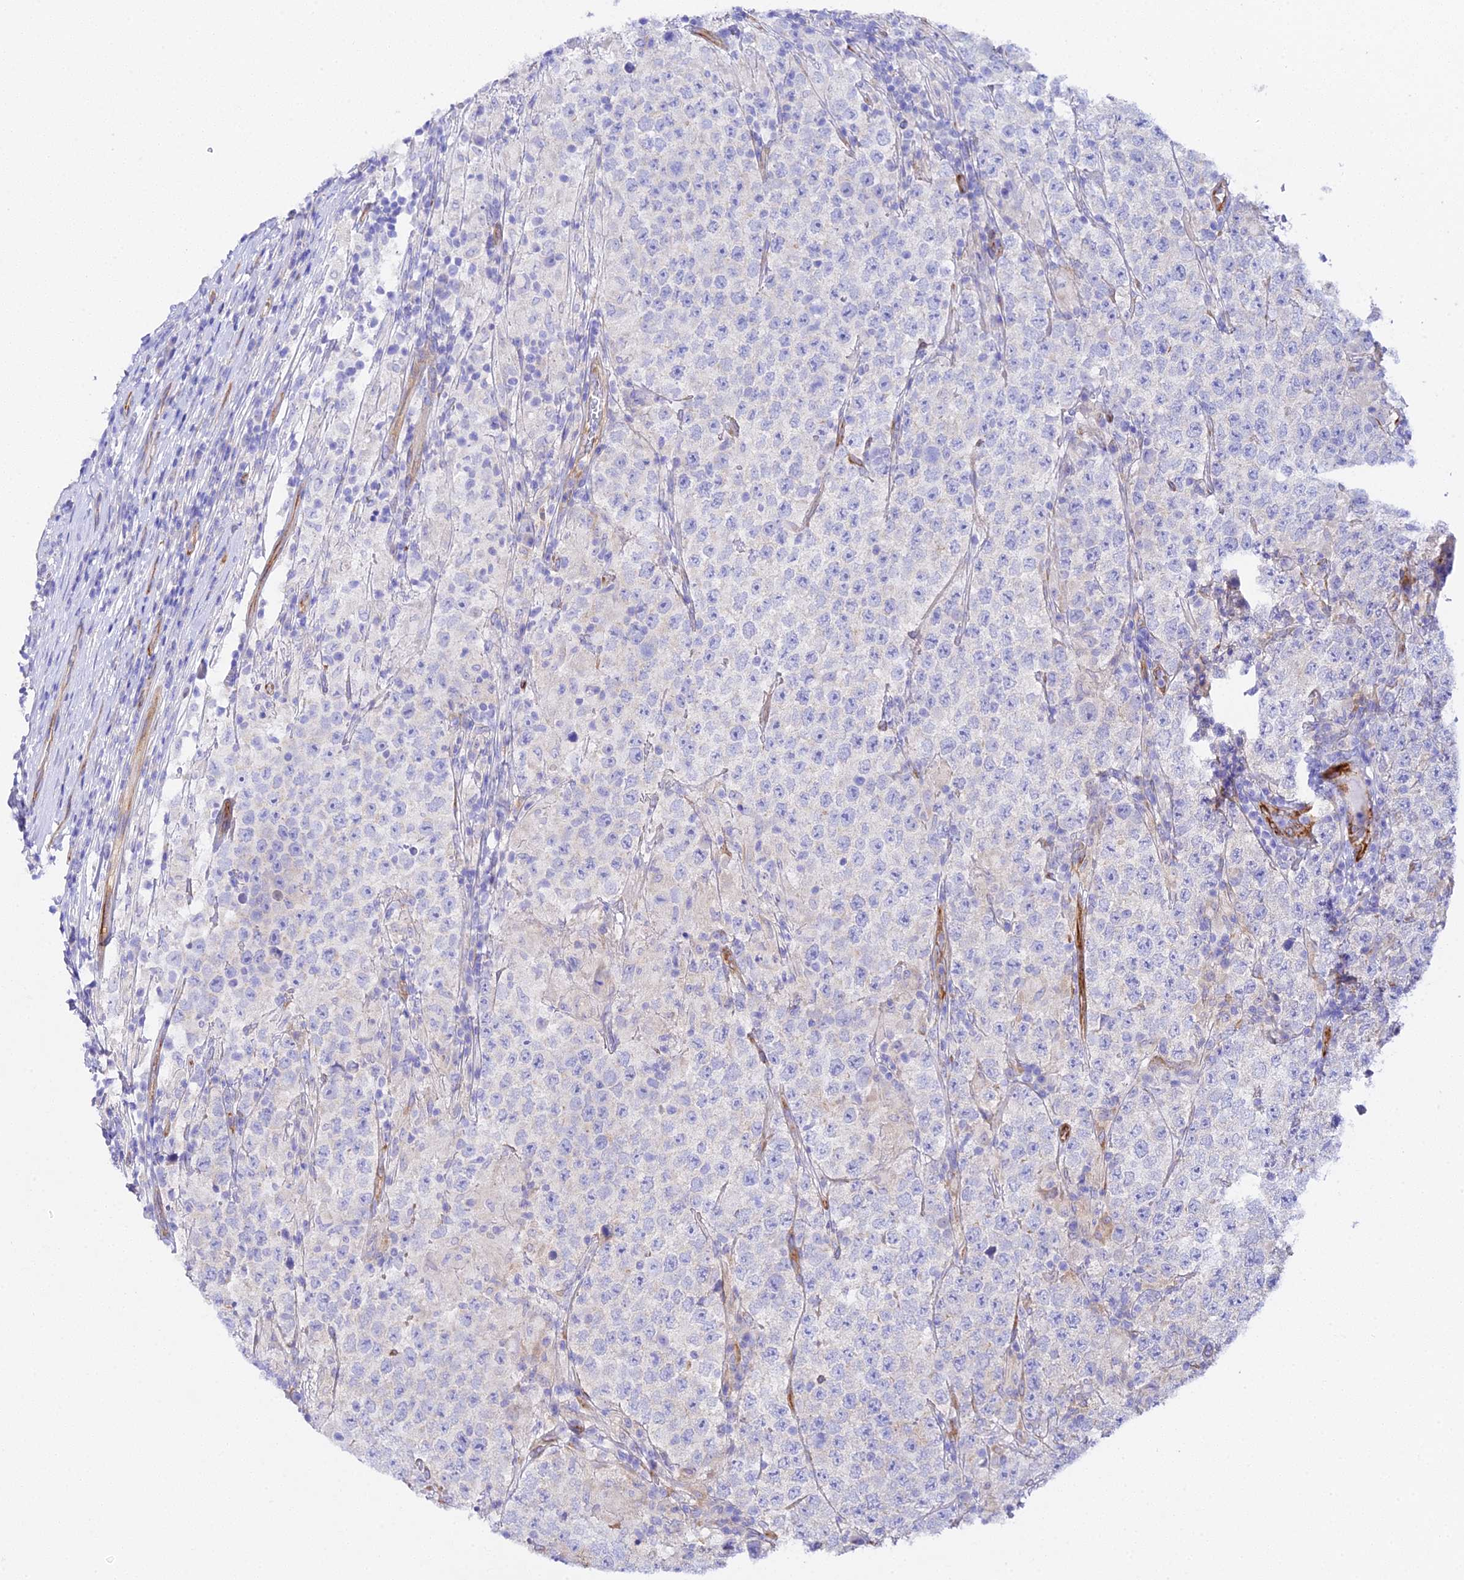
{"staining": {"intensity": "negative", "quantity": "none", "location": "none"}, "tissue": "testis cancer", "cell_type": "Tumor cells", "image_type": "cancer", "snomed": [{"axis": "morphology", "description": "Normal tissue, NOS"}, {"axis": "morphology", "description": "Urothelial carcinoma, High grade"}, {"axis": "morphology", "description": "Seminoma, NOS"}, {"axis": "morphology", "description": "Carcinoma, Embryonal, NOS"}, {"axis": "topography", "description": "Urinary bladder"}, {"axis": "topography", "description": "Testis"}], "caption": "This is an IHC image of human embryonal carcinoma (testis). There is no expression in tumor cells.", "gene": "CFAP45", "patient": {"sex": "male", "age": 41}}